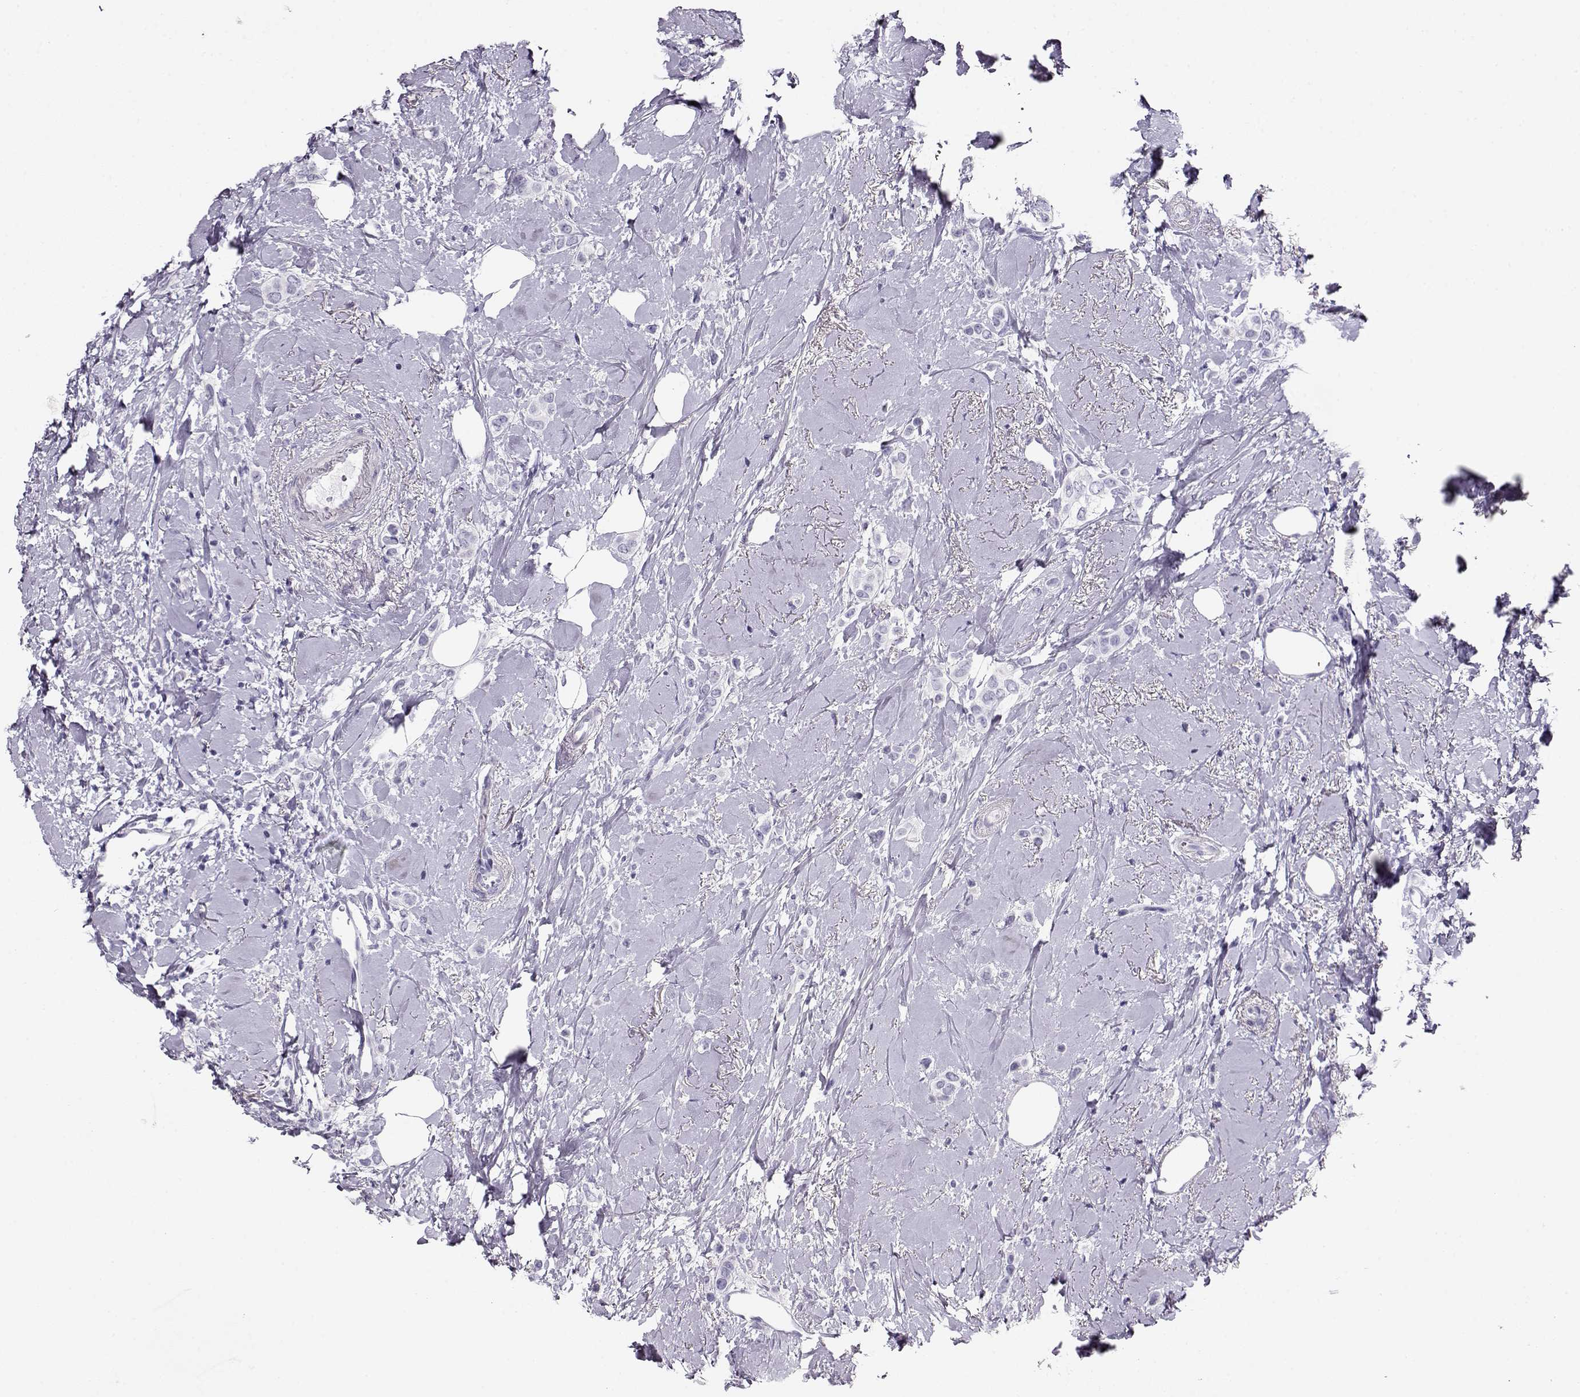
{"staining": {"intensity": "negative", "quantity": "none", "location": "none"}, "tissue": "breast cancer", "cell_type": "Tumor cells", "image_type": "cancer", "snomed": [{"axis": "morphology", "description": "Lobular carcinoma"}, {"axis": "topography", "description": "Breast"}], "caption": "DAB (3,3'-diaminobenzidine) immunohistochemical staining of human breast cancer exhibits no significant positivity in tumor cells.", "gene": "ACTN2", "patient": {"sex": "female", "age": 66}}